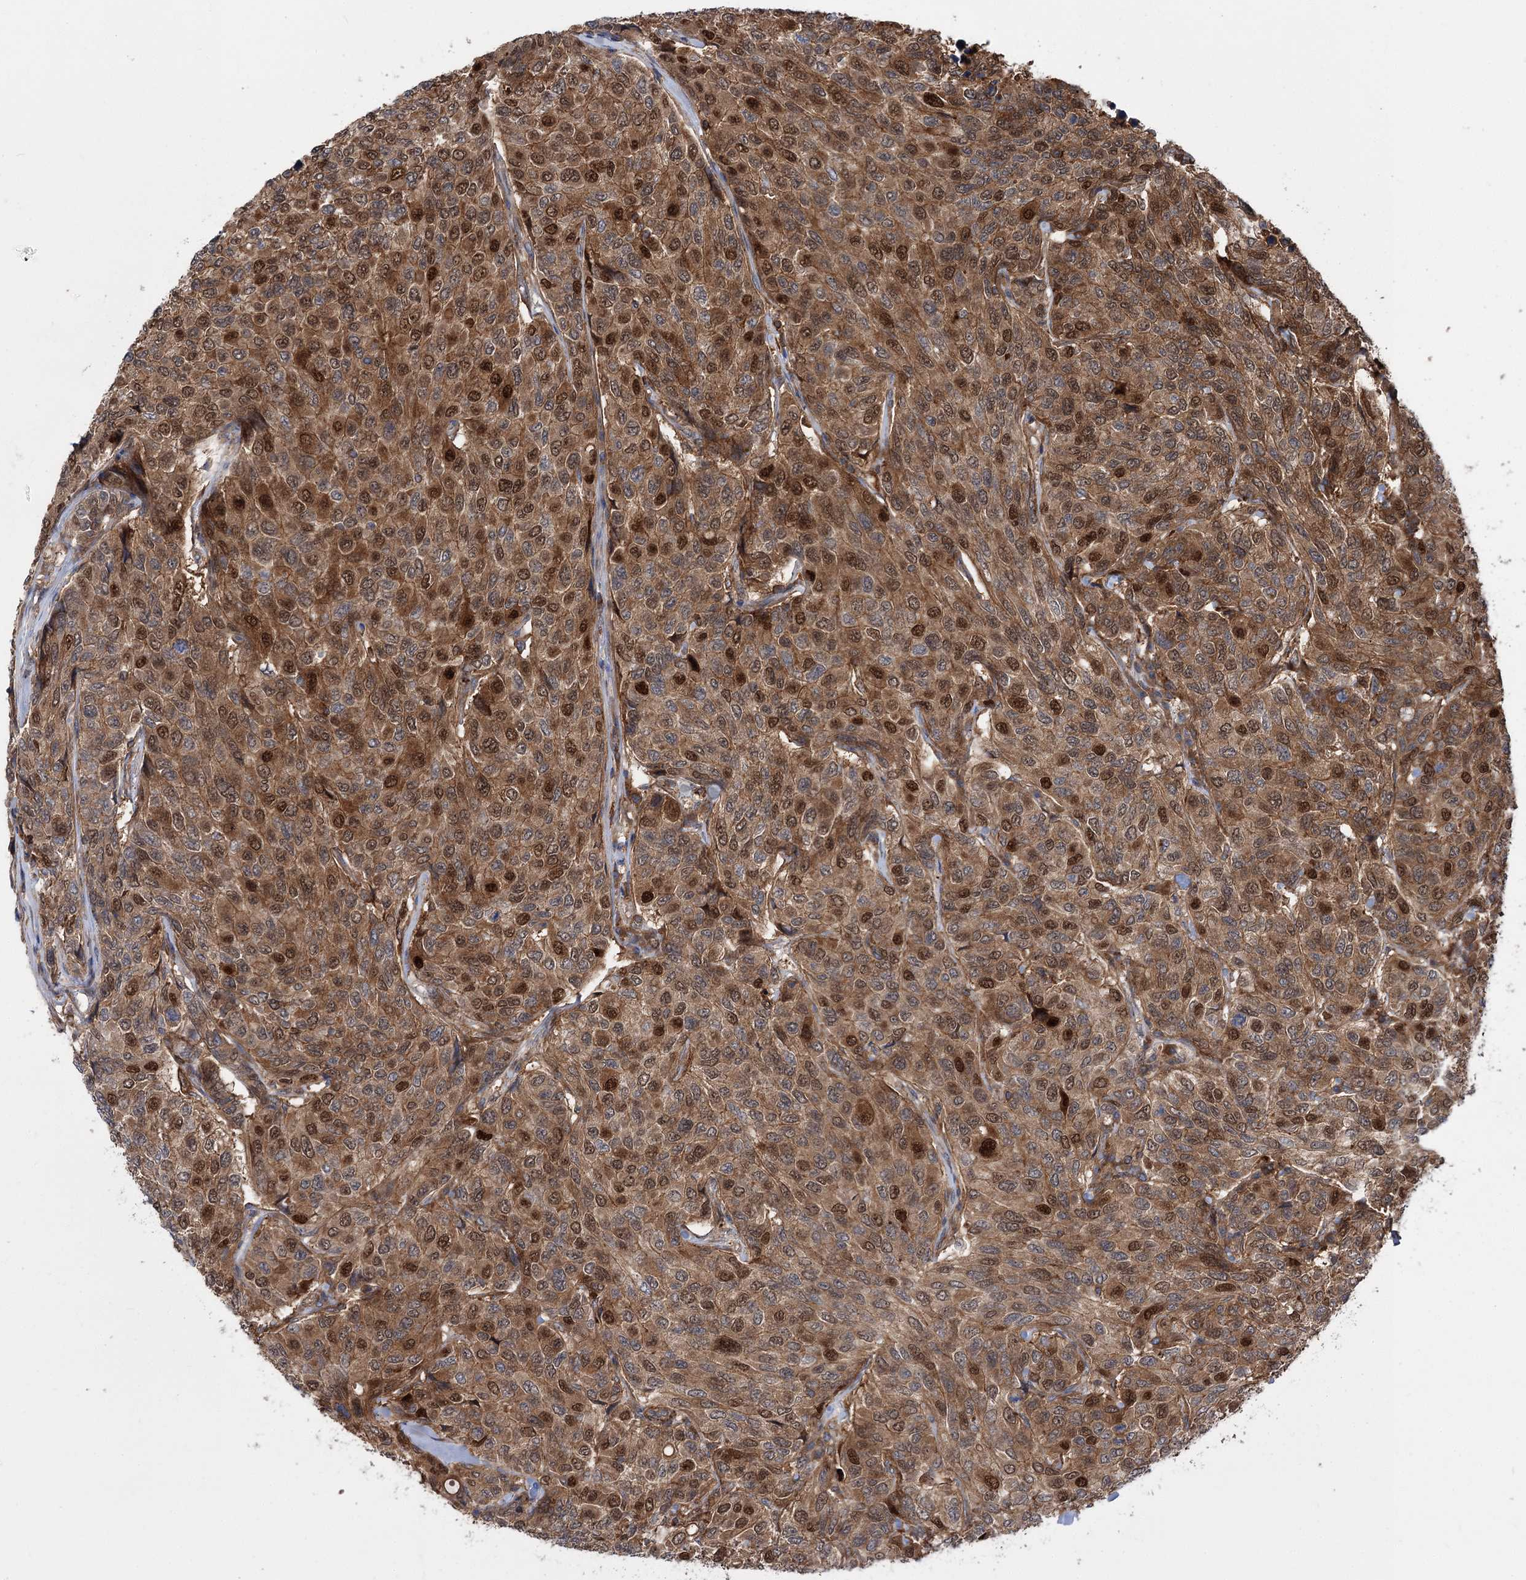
{"staining": {"intensity": "moderate", "quantity": ">75%", "location": "cytoplasmic/membranous,nuclear"}, "tissue": "breast cancer", "cell_type": "Tumor cells", "image_type": "cancer", "snomed": [{"axis": "morphology", "description": "Duct carcinoma"}, {"axis": "topography", "description": "Breast"}], "caption": "IHC (DAB) staining of infiltrating ductal carcinoma (breast) demonstrates moderate cytoplasmic/membranous and nuclear protein positivity in about >75% of tumor cells.", "gene": "DPP3", "patient": {"sex": "female", "age": 55}}